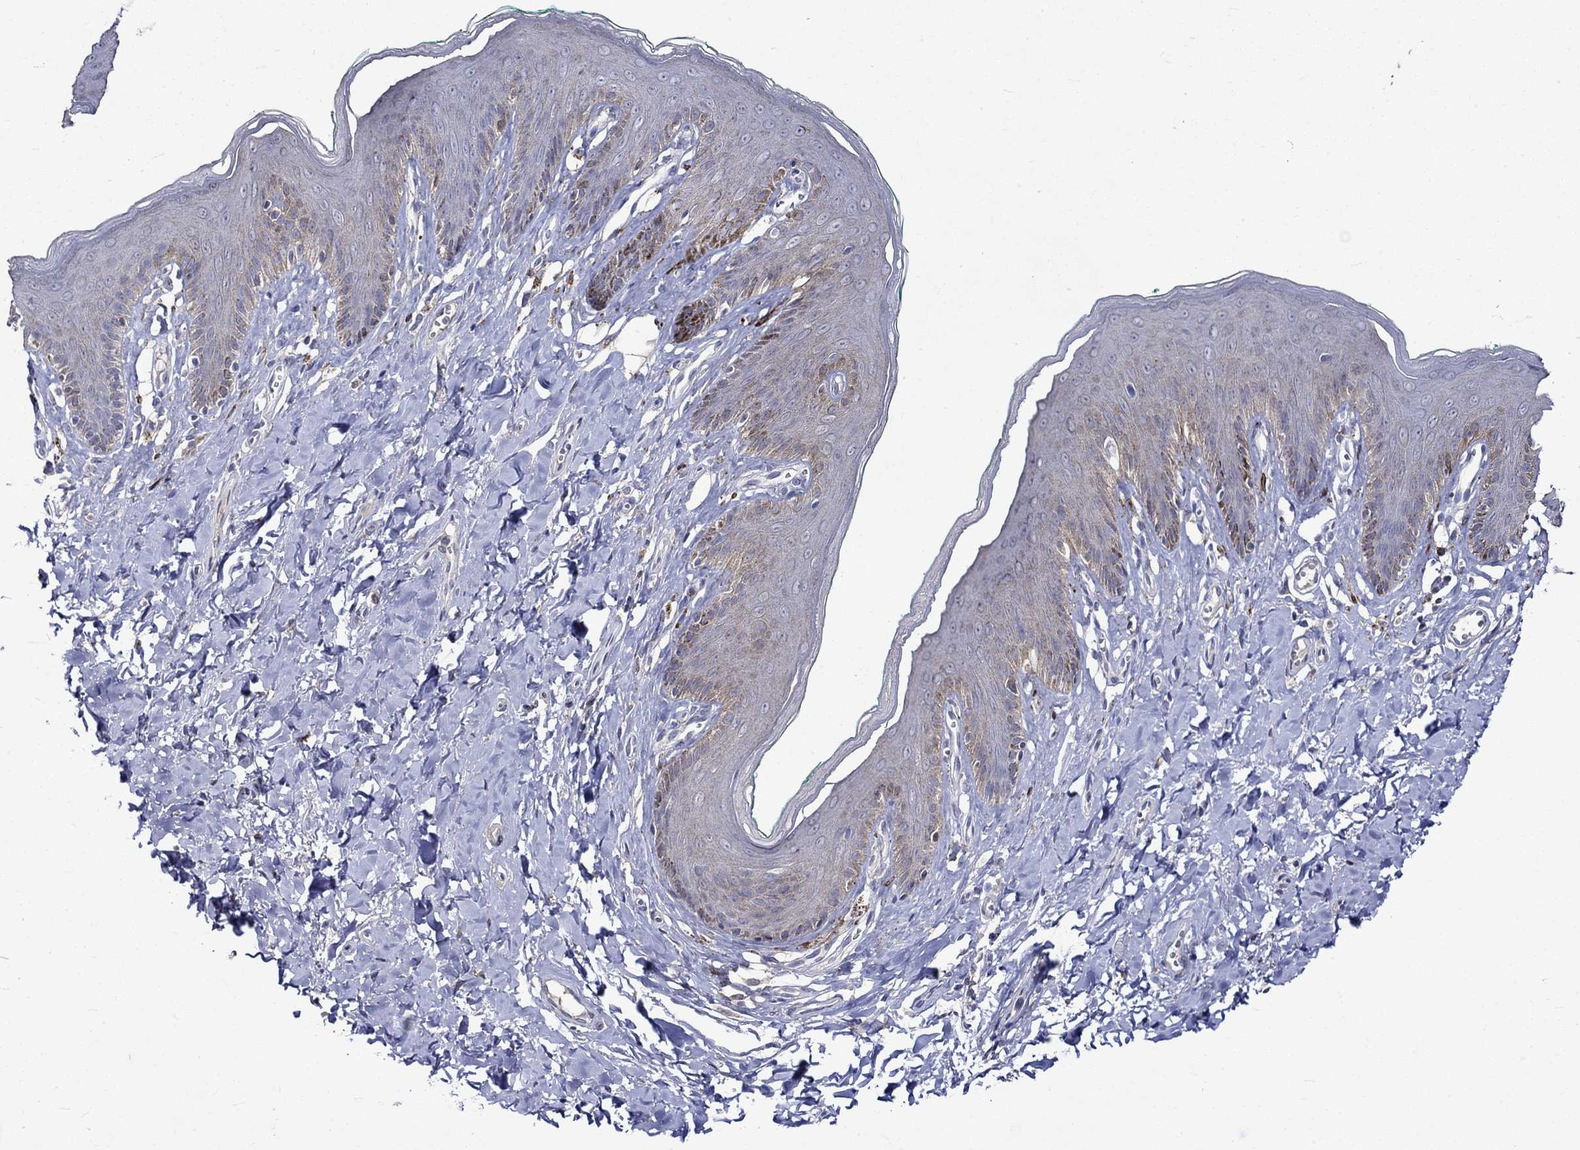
{"staining": {"intensity": "weak", "quantity": "25%-75%", "location": "cytoplasmic/membranous"}, "tissue": "skin", "cell_type": "Epidermal cells", "image_type": "normal", "snomed": [{"axis": "morphology", "description": "Normal tissue, NOS"}, {"axis": "topography", "description": "Vulva"}], "caption": "The histopathology image displays staining of unremarkable skin, revealing weak cytoplasmic/membranous protein staining (brown color) within epidermal cells.", "gene": "CRYAB", "patient": {"sex": "female", "age": 66}}